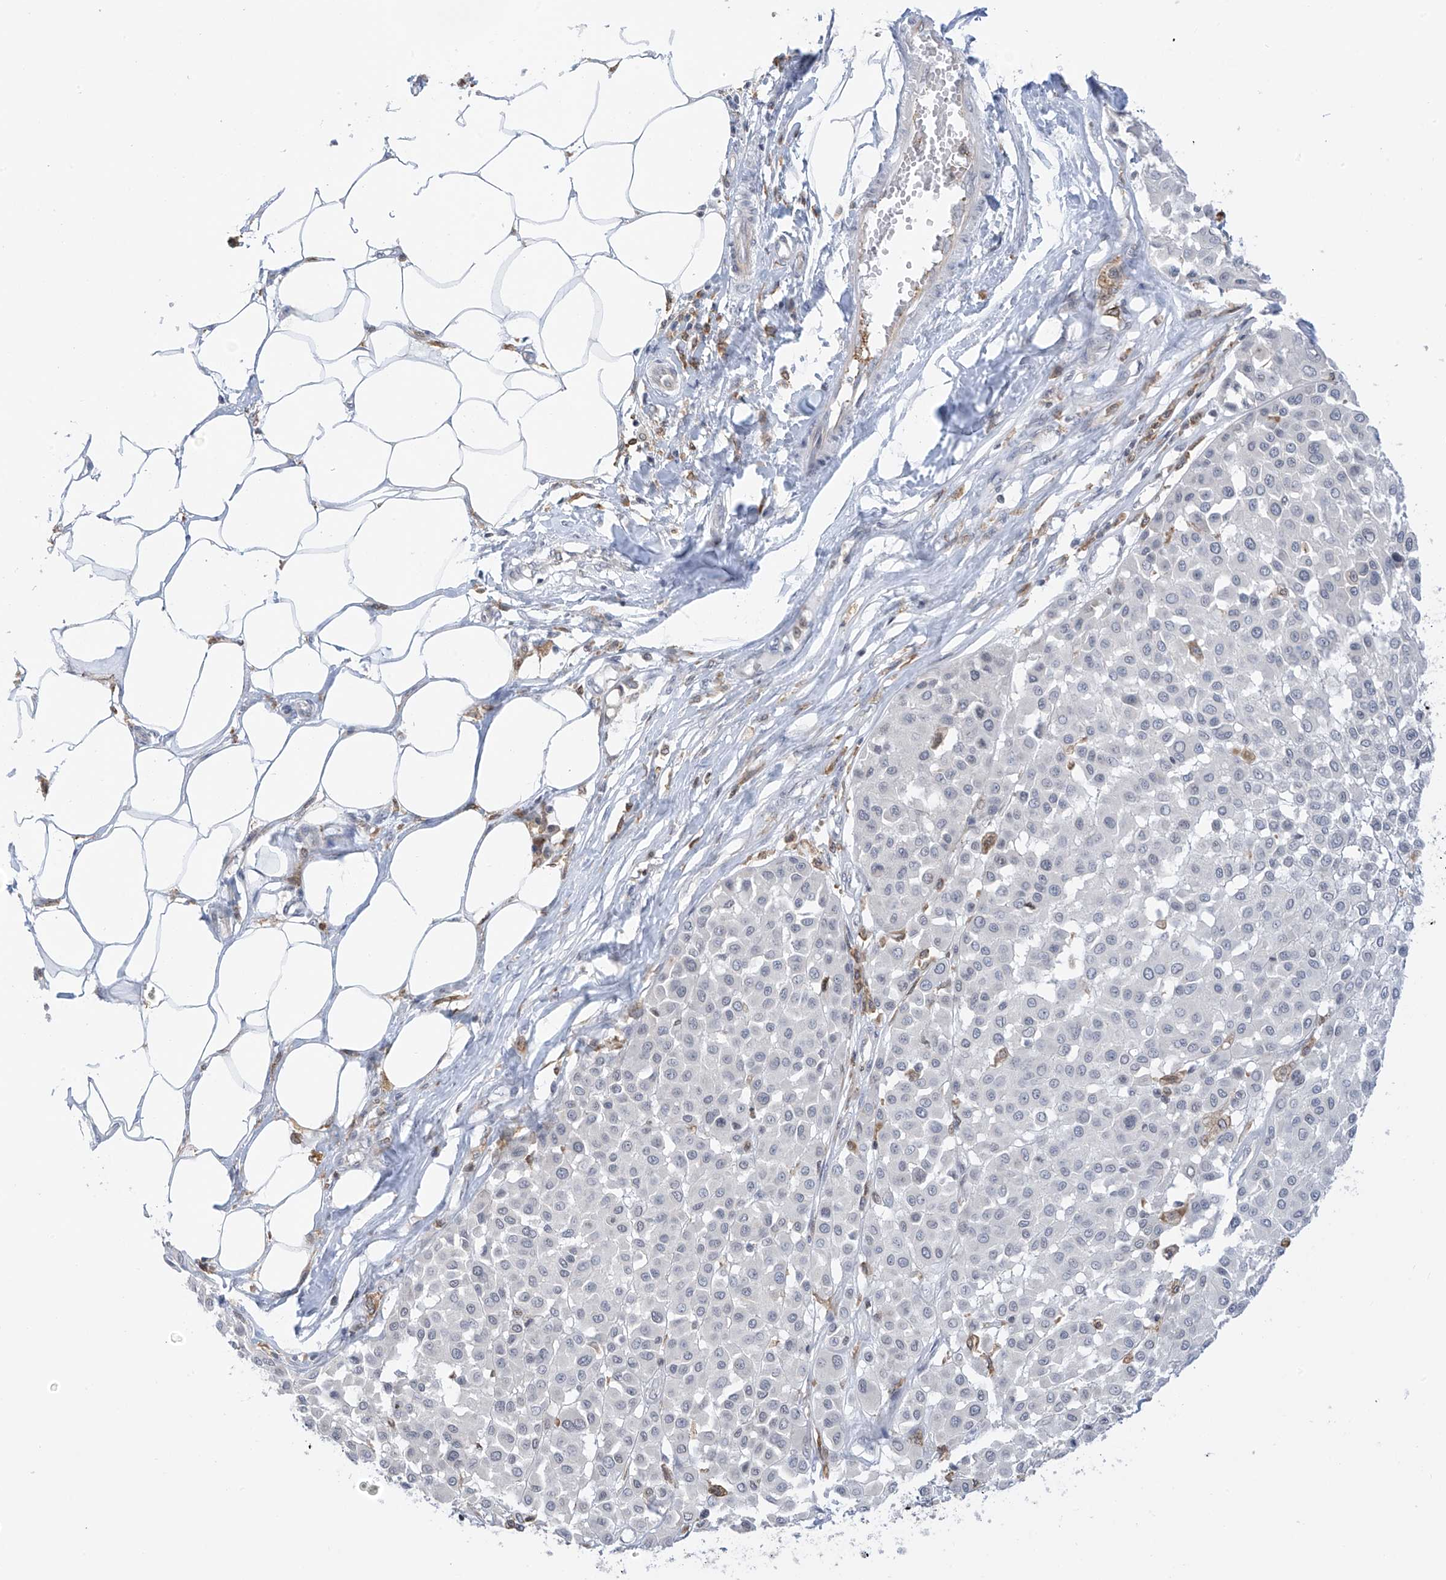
{"staining": {"intensity": "negative", "quantity": "none", "location": "none"}, "tissue": "melanoma", "cell_type": "Tumor cells", "image_type": "cancer", "snomed": [{"axis": "morphology", "description": "Malignant melanoma, Metastatic site"}, {"axis": "topography", "description": "Soft tissue"}], "caption": "Immunohistochemistry micrograph of neoplastic tissue: human malignant melanoma (metastatic site) stained with DAB shows no significant protein expression in tumor cells. (DAB (3,3'-diaminobenzidine) IHC with hematoxylin counter stain).", "gene": "TBXAS1", "patient": {"sex": "male", "age": 41}}